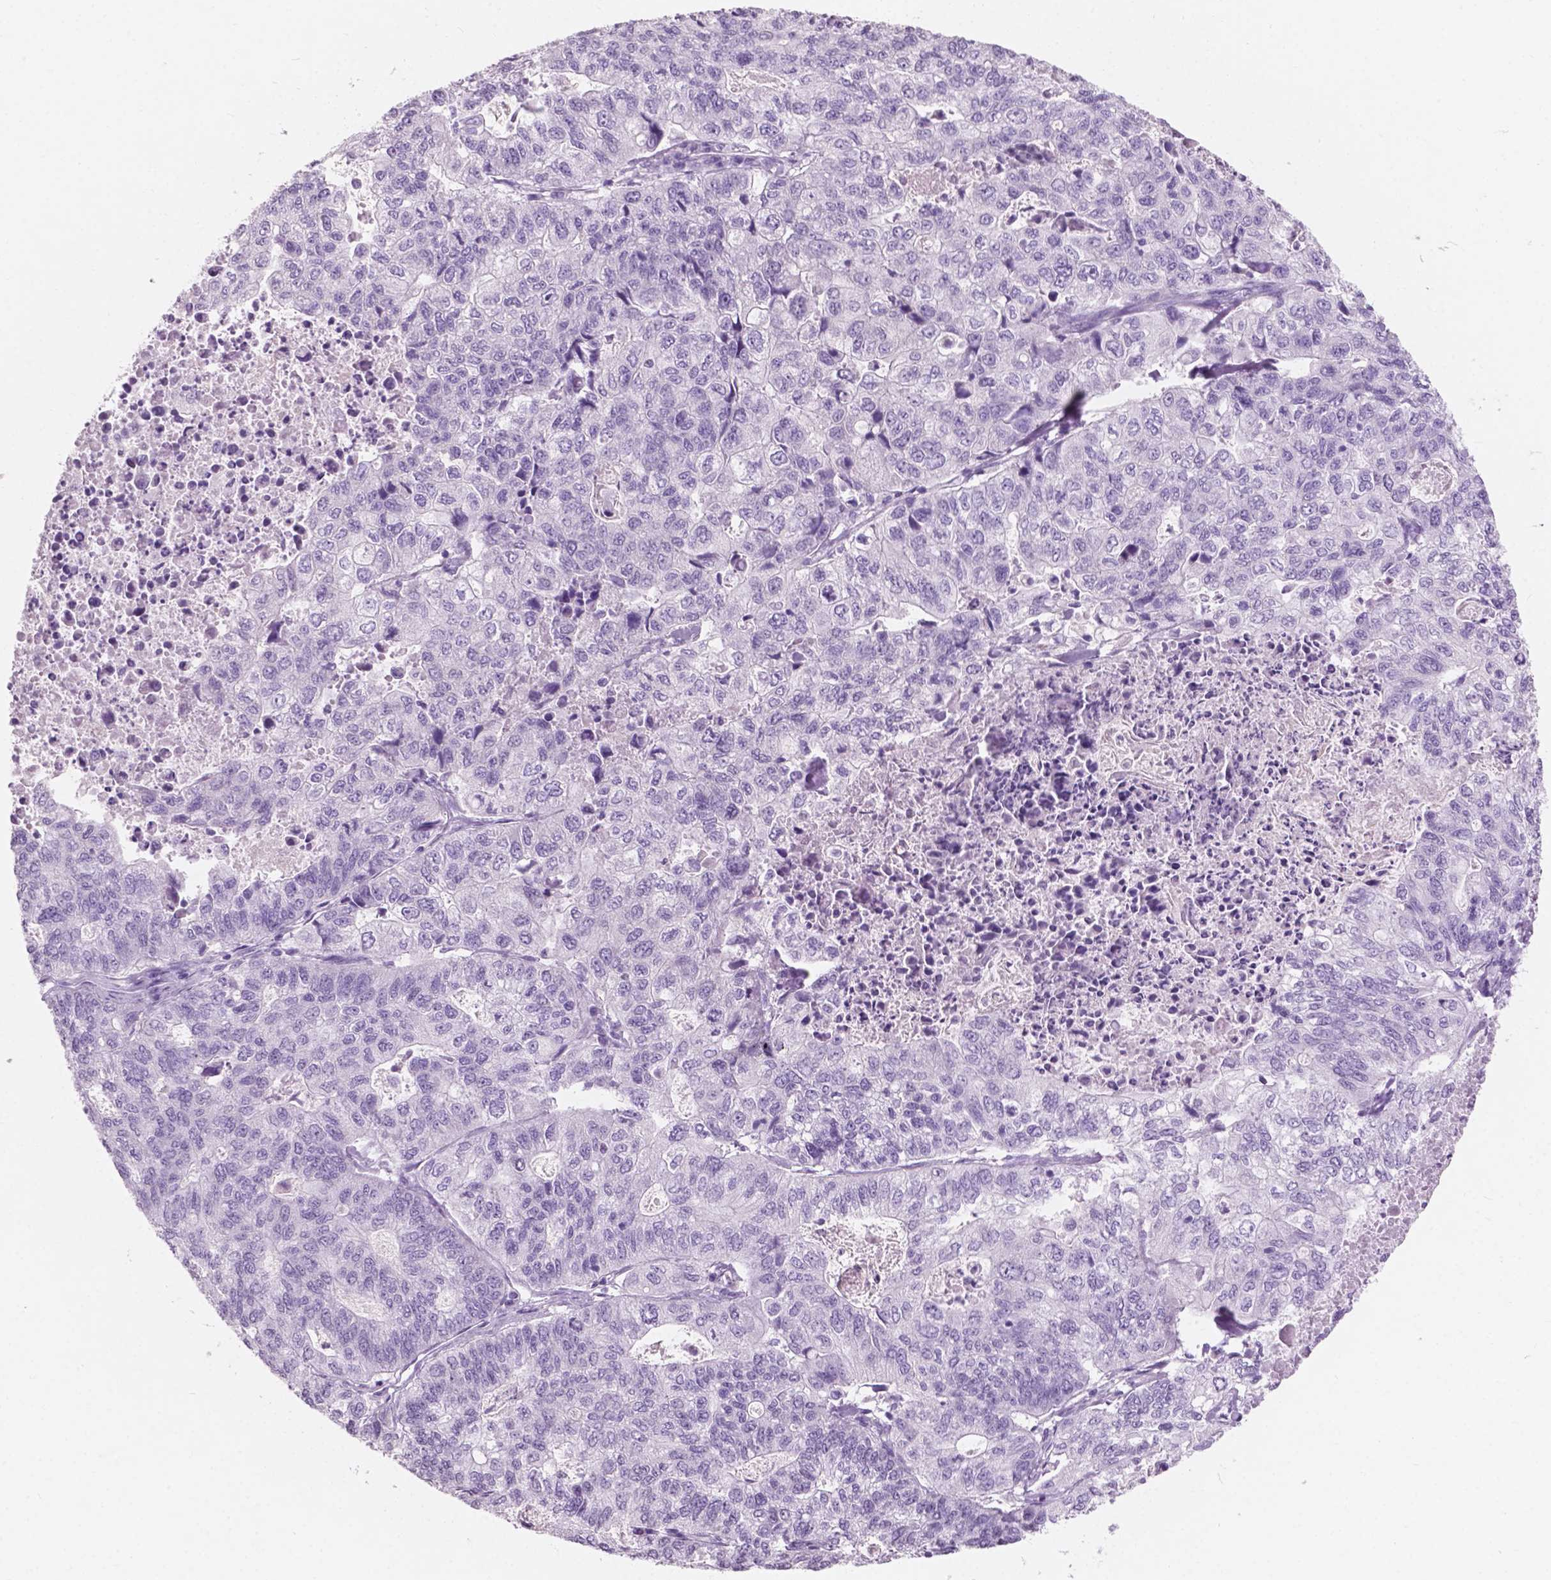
{"staining": {"intensity": "negative", "quantity": "none", "location": "none"}, "tissue": "stomach cancer", "cell_type": "Tumor cells", "image_type": "cancer", "snomed": [{"axis": "morphology", "description": "Adenocarcinoma, NOS"}, {"axis": "topography", "description": "Stomach, upper"}], "caption": "High power microscopy histopathology image of an immunohistochemistry histopathology image of adenocarcinoma (stomach), revealing no significant staining in tumor cells. (DAB (3,3'-diaminobenzidine) immunohistochemistry with hematoxylin counter stain).", "gene": "AWAT1", "patient": {"sex": "female", "age": 67}}